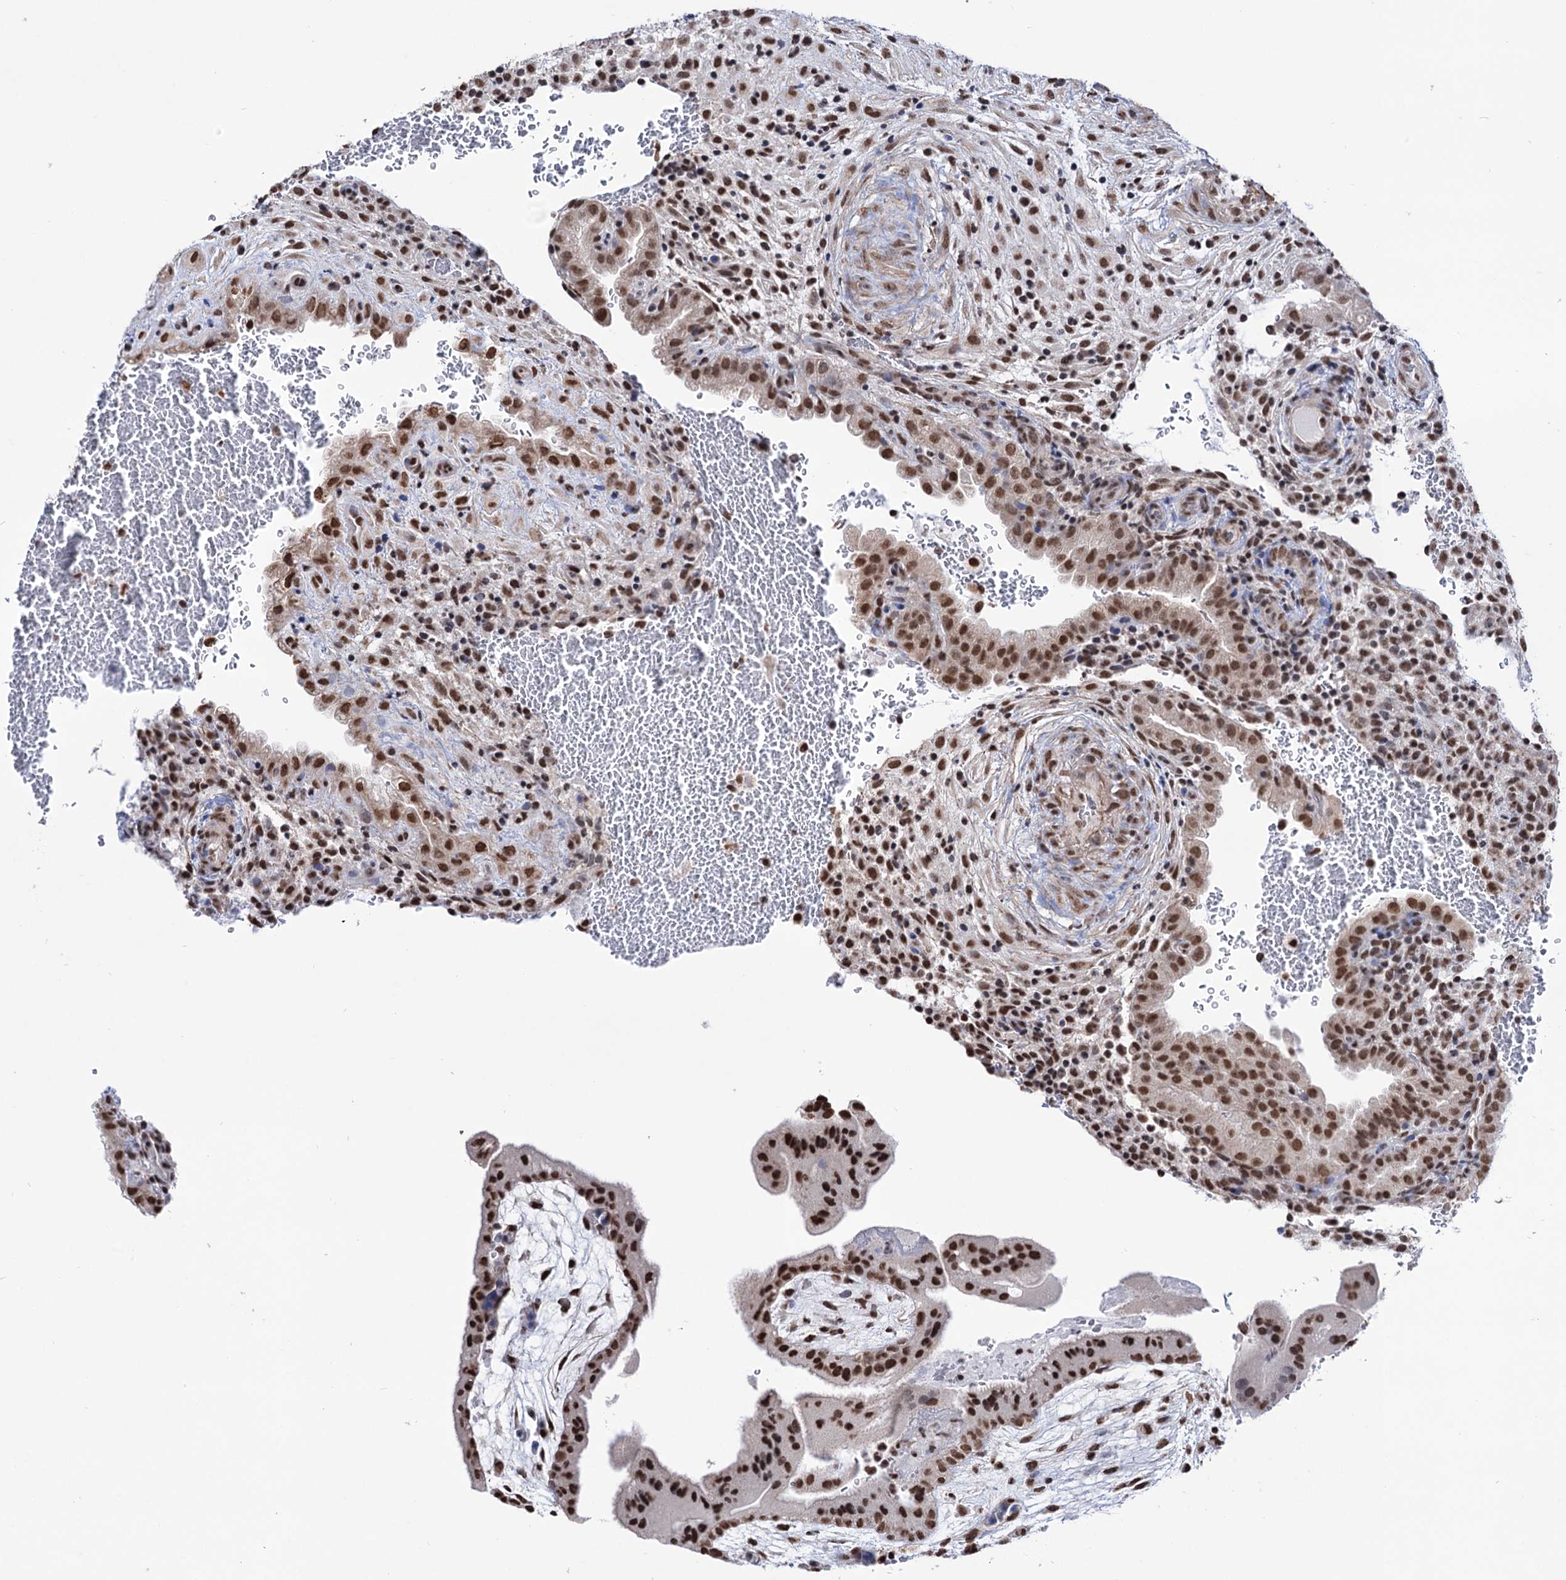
{"staining": {"intensity": "moderate", "quantity": ">75%", "location": "nuclear"}, "tissue": "placenta", "cell_type": "Trophoblastic cells", "image_type": "normal", "snomed": [{"axis": "morphology", "description": "Normal tissue, NOS"}, {"axis": "topography", "description": "Placenta"}], "caption": "Immunohistochemical staining of normal placenta exhibits >75% levels of moderate nuclear protein positivity in about >75% of trophoblastic cells. (IHC, brightfield microscopy, high magnification).", "gene": "ABHD10", "patient": {"sex": "female", "age": 35}}